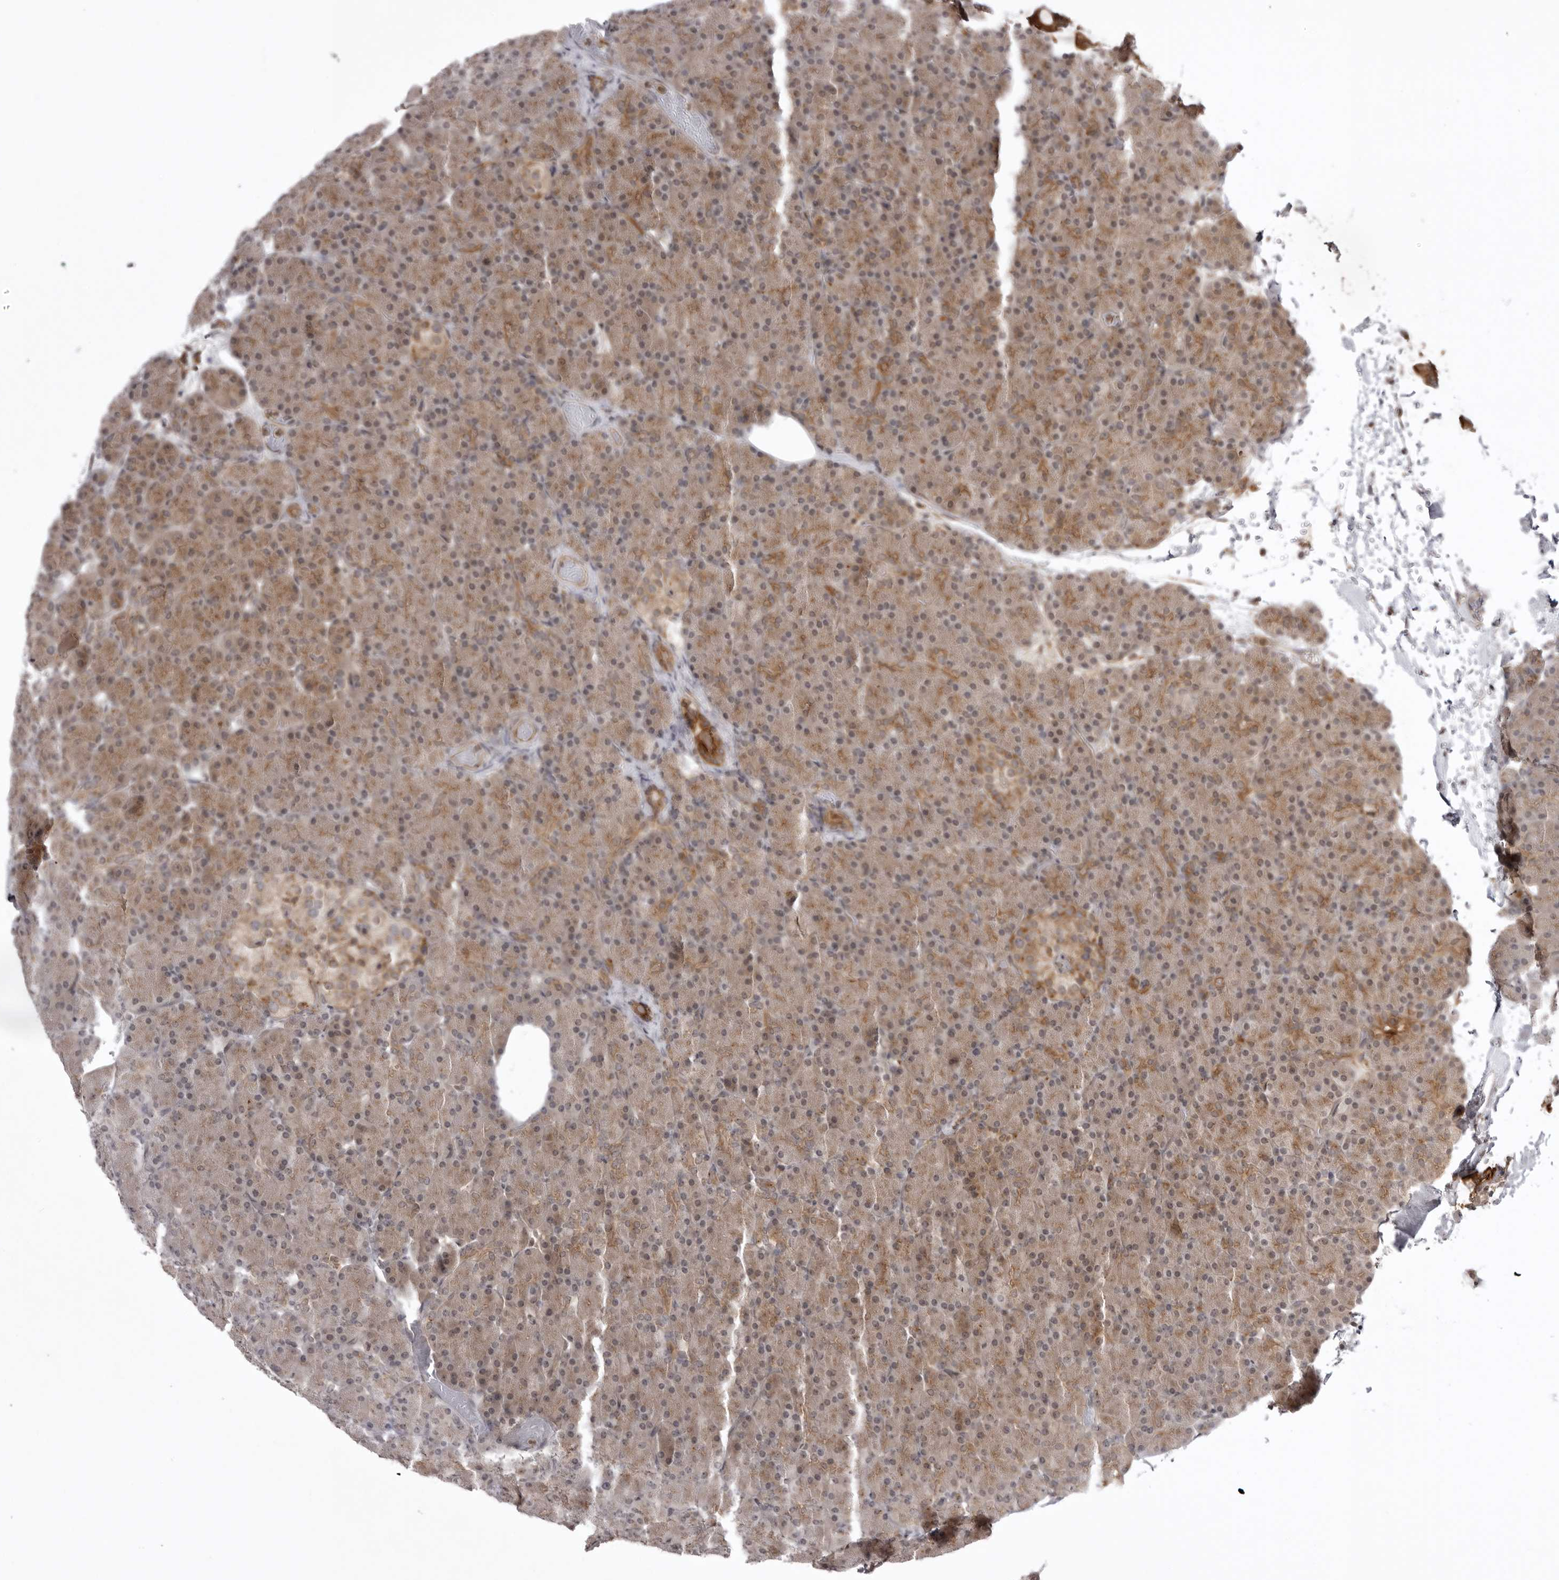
{"staining": {"intensity": "moderate", "quantity": ">75%", "location": "cytoplasmic/membranous"}, "tissue": "pancreas", "cell_type": "Exocrine glandular cells", "image_type": "normal", "snomed": [{"axis": "morphology", "description": "Normal tissue, NOS"}, {"axis": "topography", "description": "Pancreas"}], "caption": "Moderate cytoplasmic/membranous staining for a protein is seen in about >75% of exocrine glandular cells of normal pancreas using immunohistochemistry (IHC).", "gene": "USP43", "patient": {"sex": "female", "age": 43}}